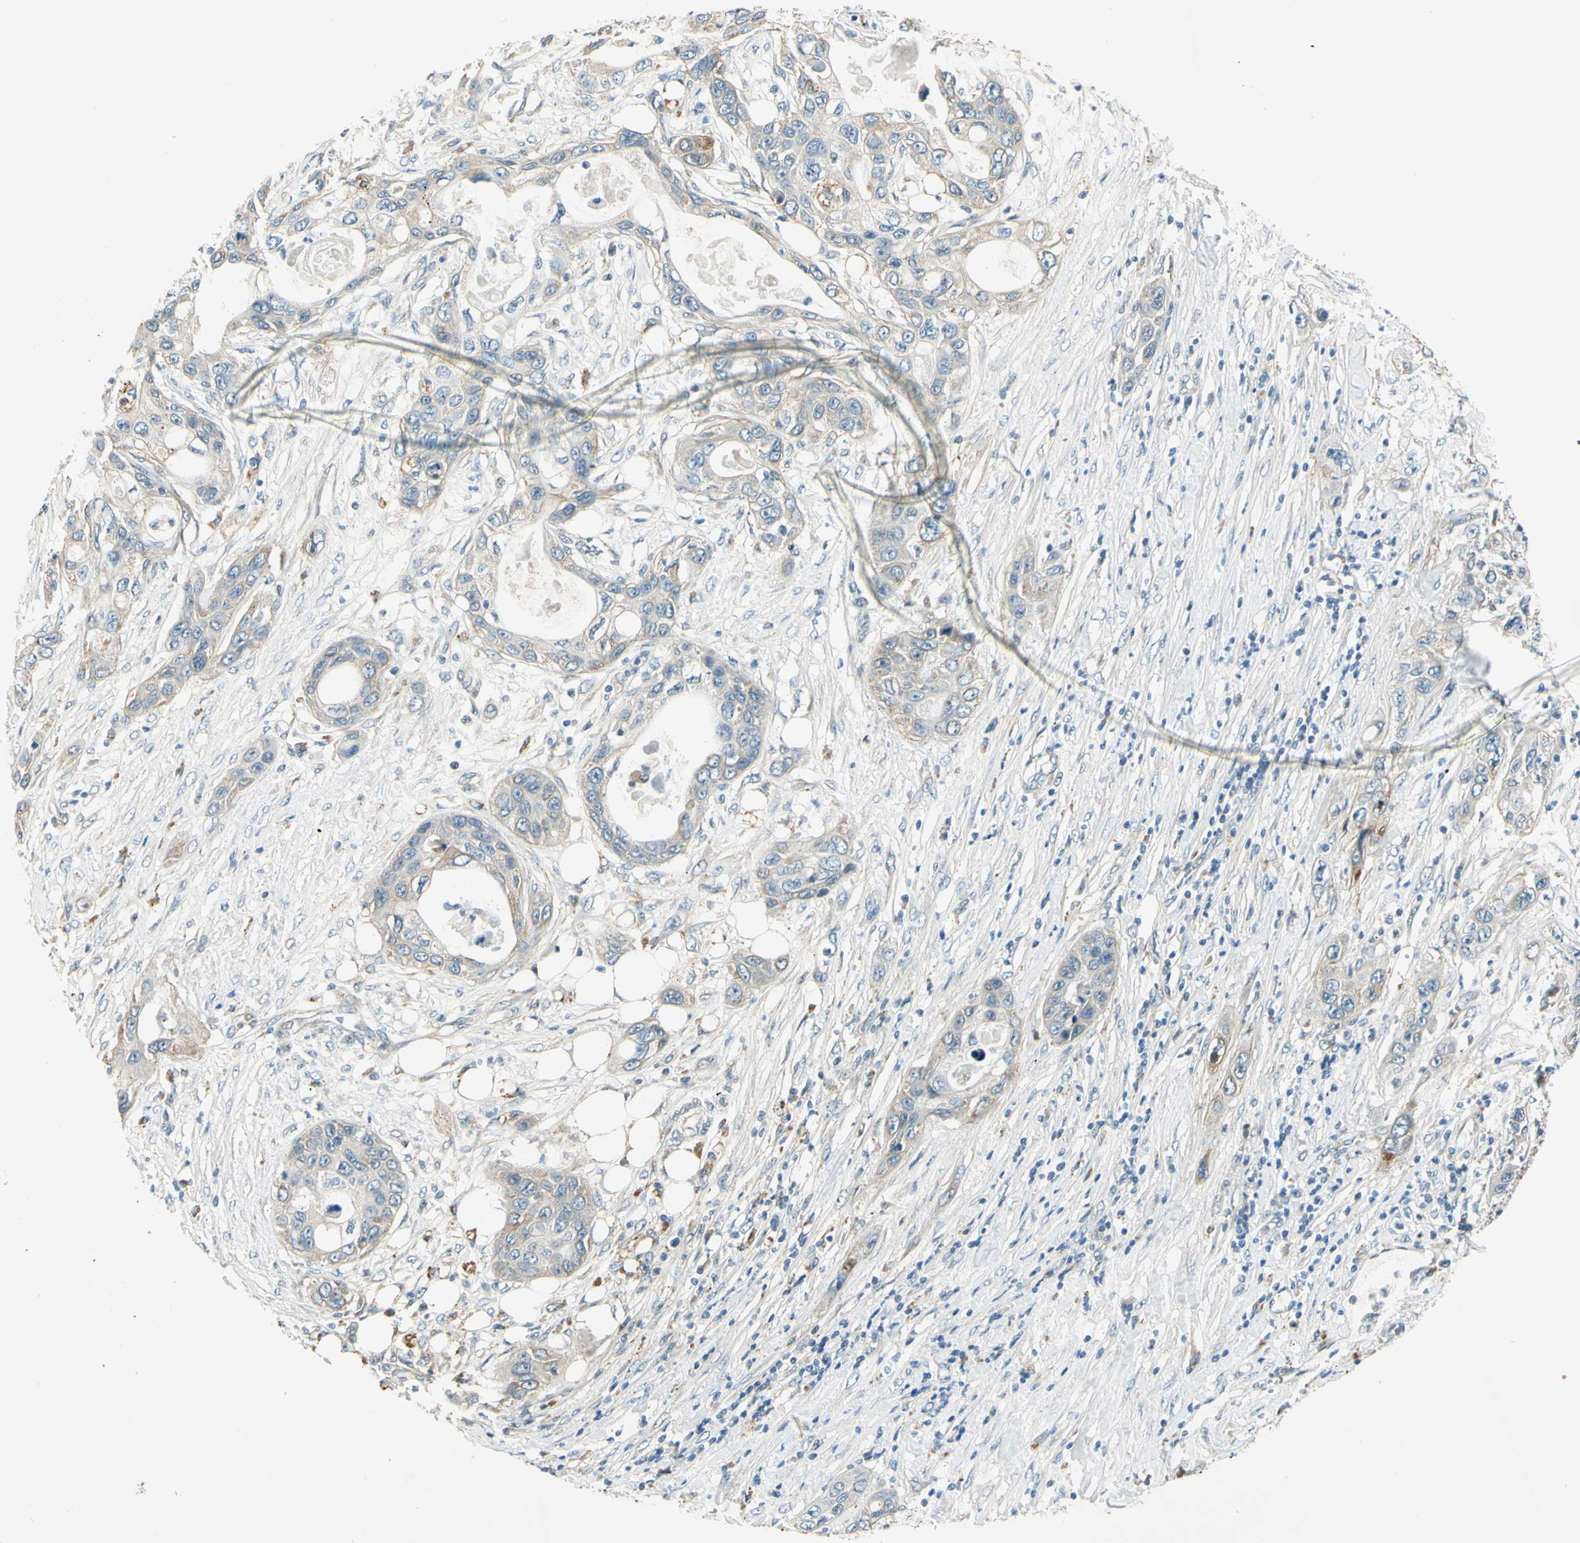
{"staining": {"intensity": "weak", "quantity": "<25%", "location": "cytoplasmic/membranous"}, "tissue": "pancreatic cancer", "cell_type": "Tumor cells", "image_type": "cancer", "snomed": [{"axis": "morphology", "description": "Adenocarcinoma, NOS"}, {"axis": "topography", "description": "Pancreas"}], "caption": "A high-resolution image shows IHC staining of pancreatic cancer, which reveals no significant expression in tumor cells.", "gene": "LAMA3", "patient": {"sex": "female", "age": 70}}